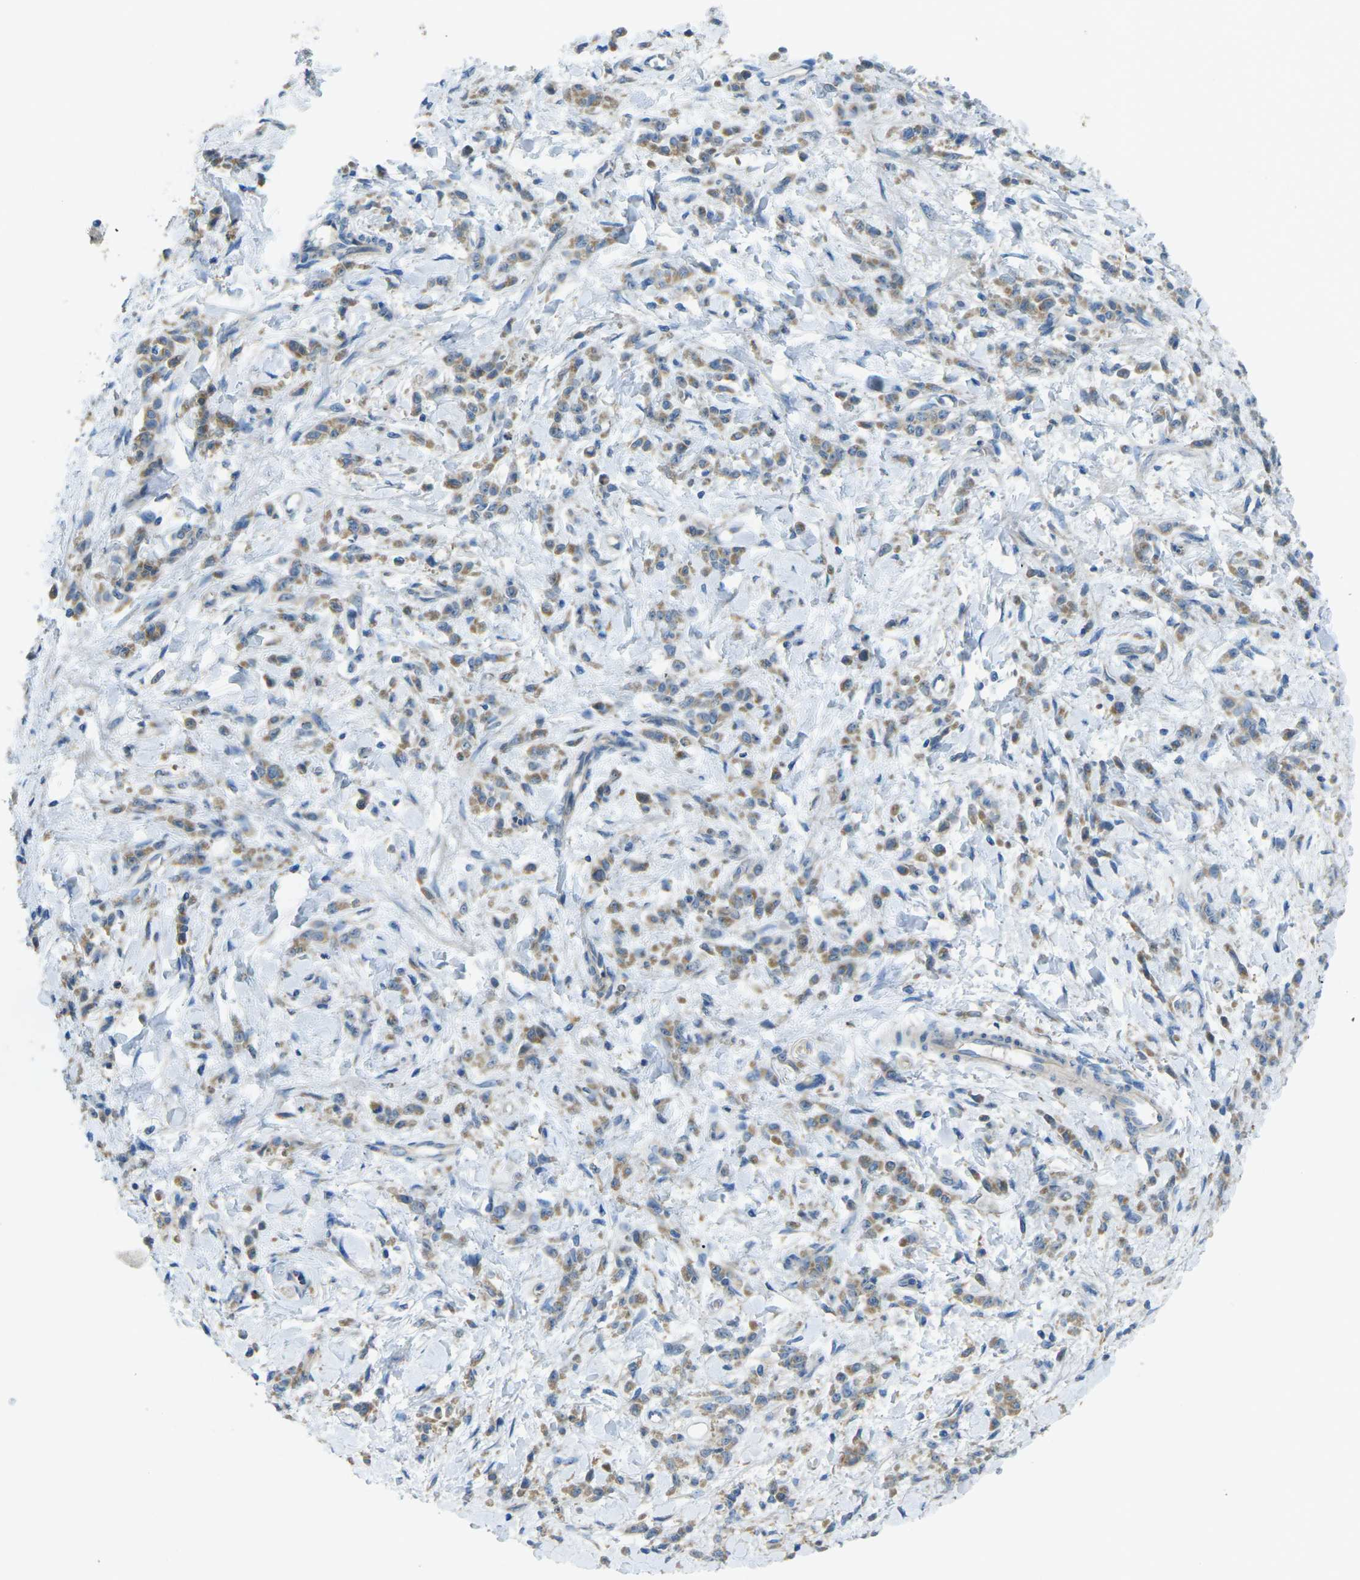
{"staining": {"intensity": "moderate", "quantity": "25%-75%", "location": "cytoplasmic/membranous"}, "tissue": "stomach cancer", "cell_type": "Tumor cells", "image_type": "cancer", "snomed": [{"axis": "morphology", "description": "Normal tissue, NOS"}, {"axis": "morphology", "description": "Adenocarcinoma, NOS"}, {"axis": "topography", "description": "Stomach"}], "caption": "Stomach cancer stained with a brown dye demonstrates moderate cytoplasmic/membranous positive staining in approximately 25%-75% of tumor cells.", "gene": "MYLK4", "patient": {"sex": "male", "age": 82}}